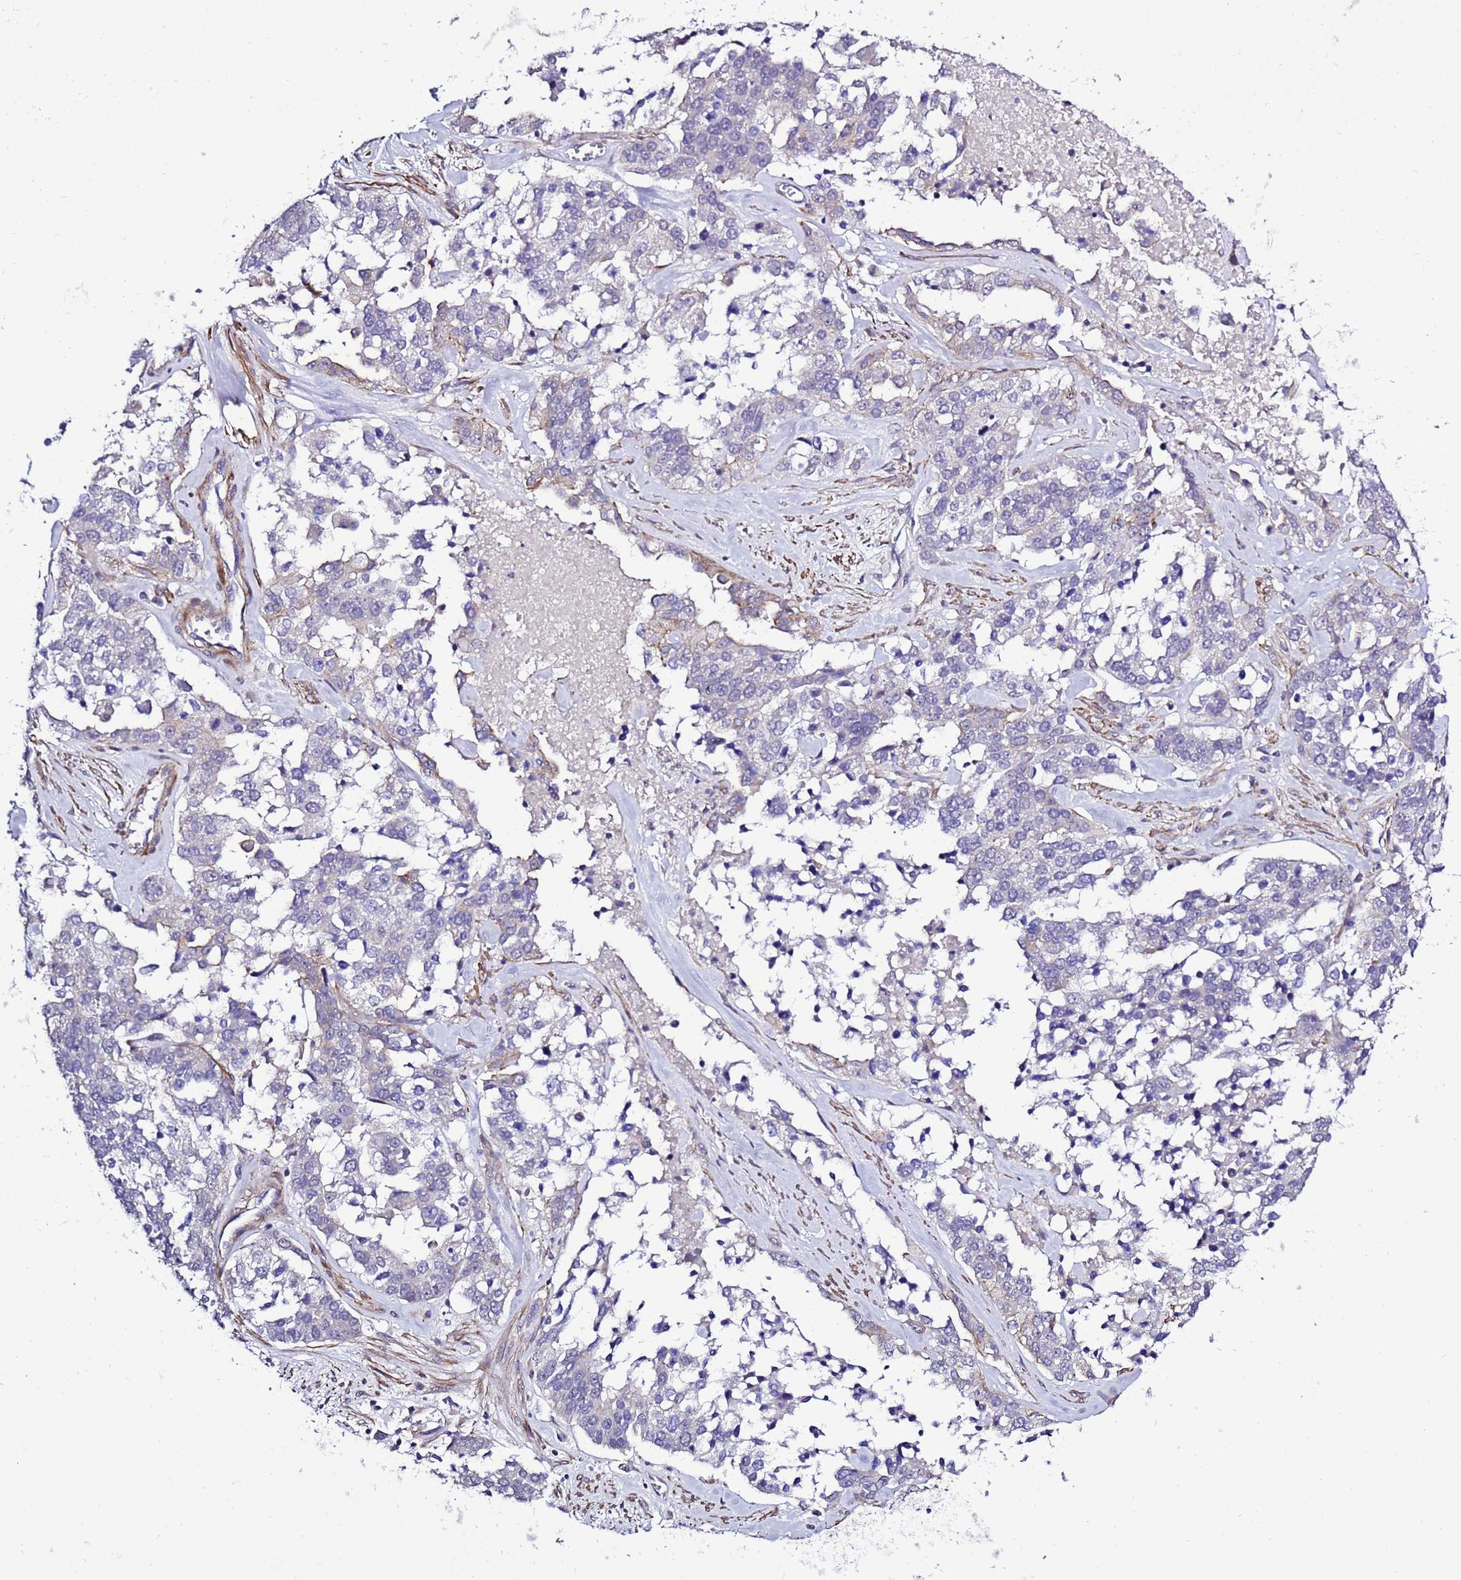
{"staining": {"intensity": "negative", "quantity": "none", "location": "none"}, "tissue": "ovarian cancer", "cell_type": "Tumor cells", "image_type": "cancer", "snomed": [{"axis": "morphology", "description": "Cystadenocarcinoma, serous, NOS"}, {"axis": "topography", "description": "Ovary"}], "caption": "Tumor cells show no significant expression in ovarian cancer.", "gene": "GZF1", "patient": {"sex": "female", "age": 44}}